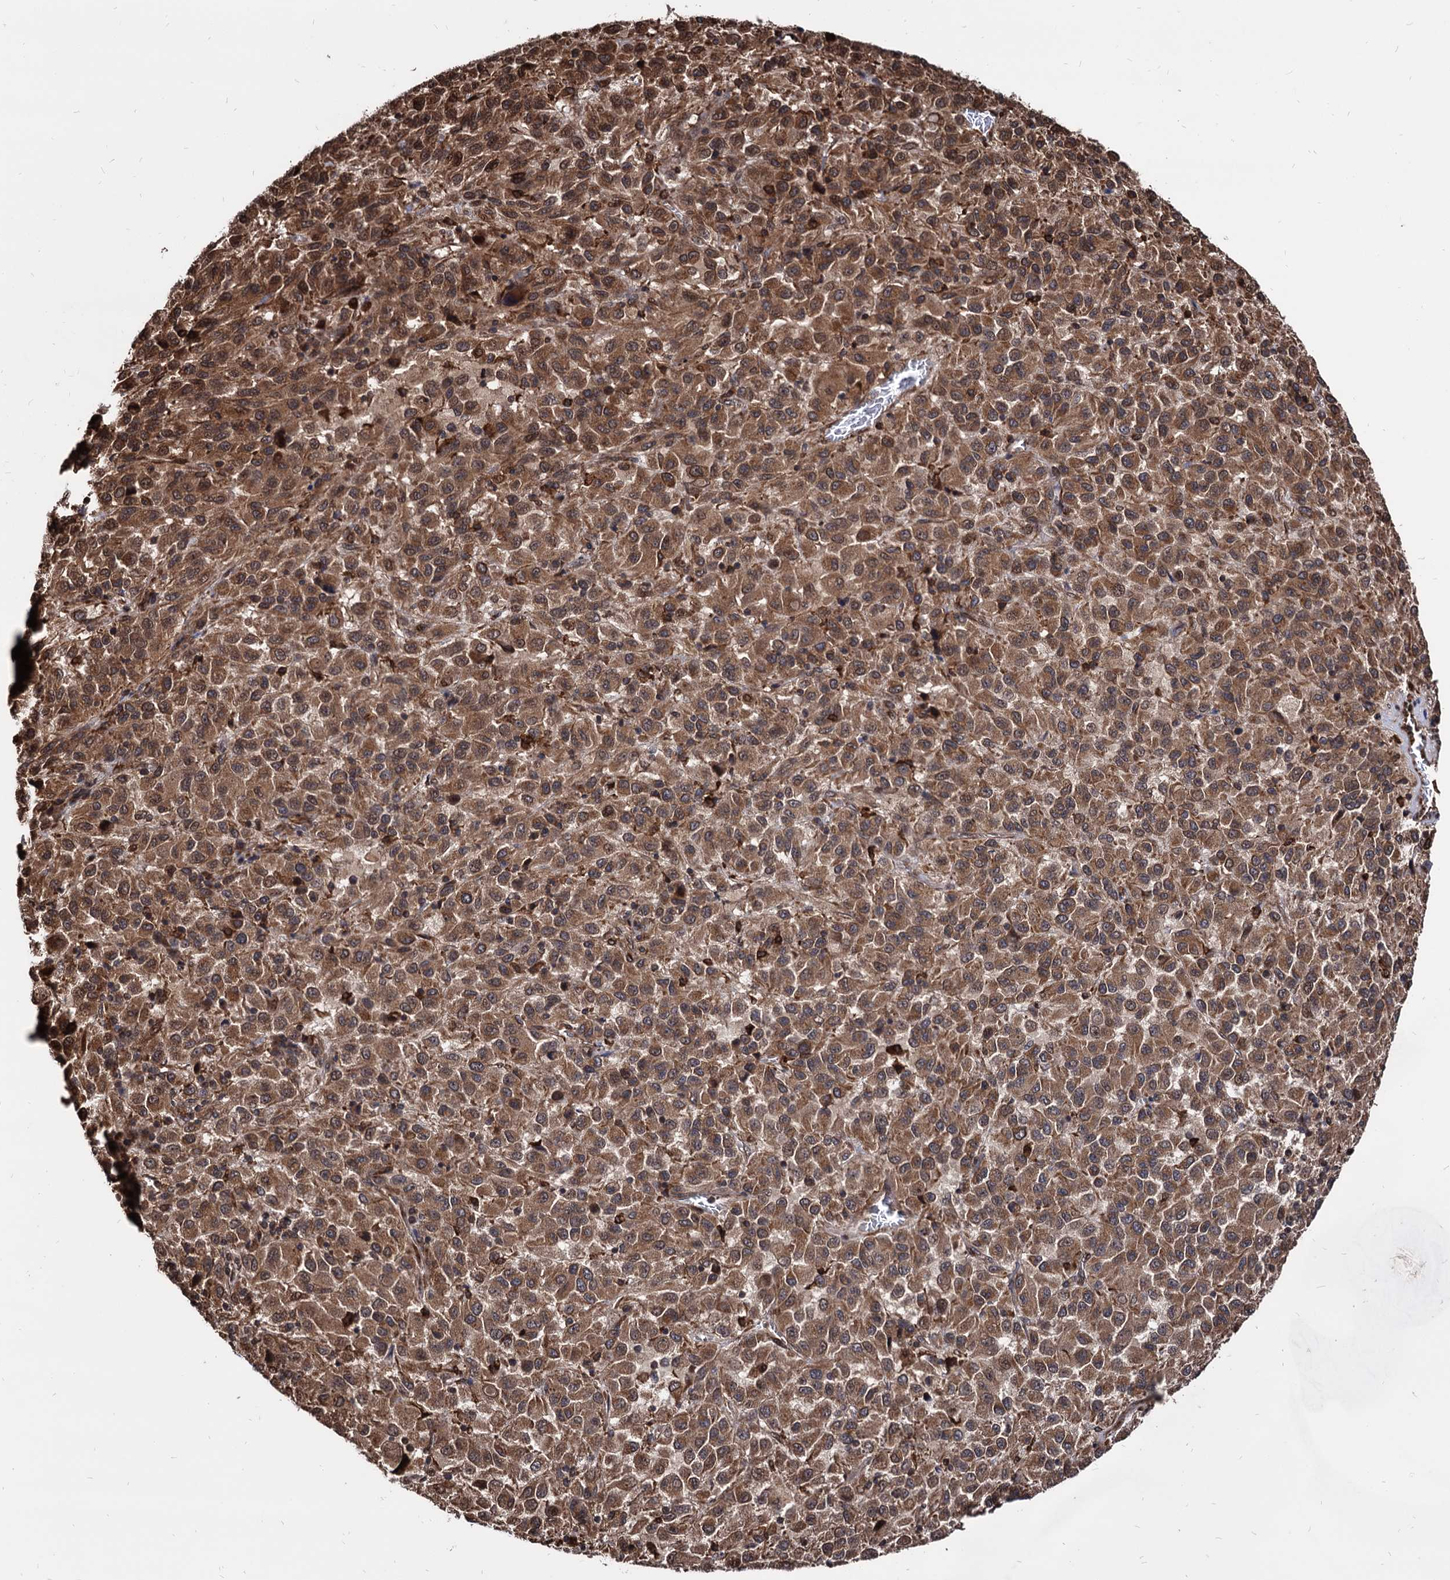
{"staining": {"intensity": "moderate", "quantity": ">75%", "location": "cytoplasmic/membranous"}, "tissue": "melanoma", "cell_type": "Tumor cells", "image_type": "cancer", "snomed": [{"axis": "morphology", "description": "Malignant melanoma, Metastatic site"}, {"axis": "topography", "description": "Lung"}], "caption": "Protein analysis of malignant melanoma (metastatic site) tissue shows moderate cytoplasmic/membranous expression in approximately >75% of tumor cells.", "gene": "ANKRD12", "patient": {"sex": "male", "age": 64}}